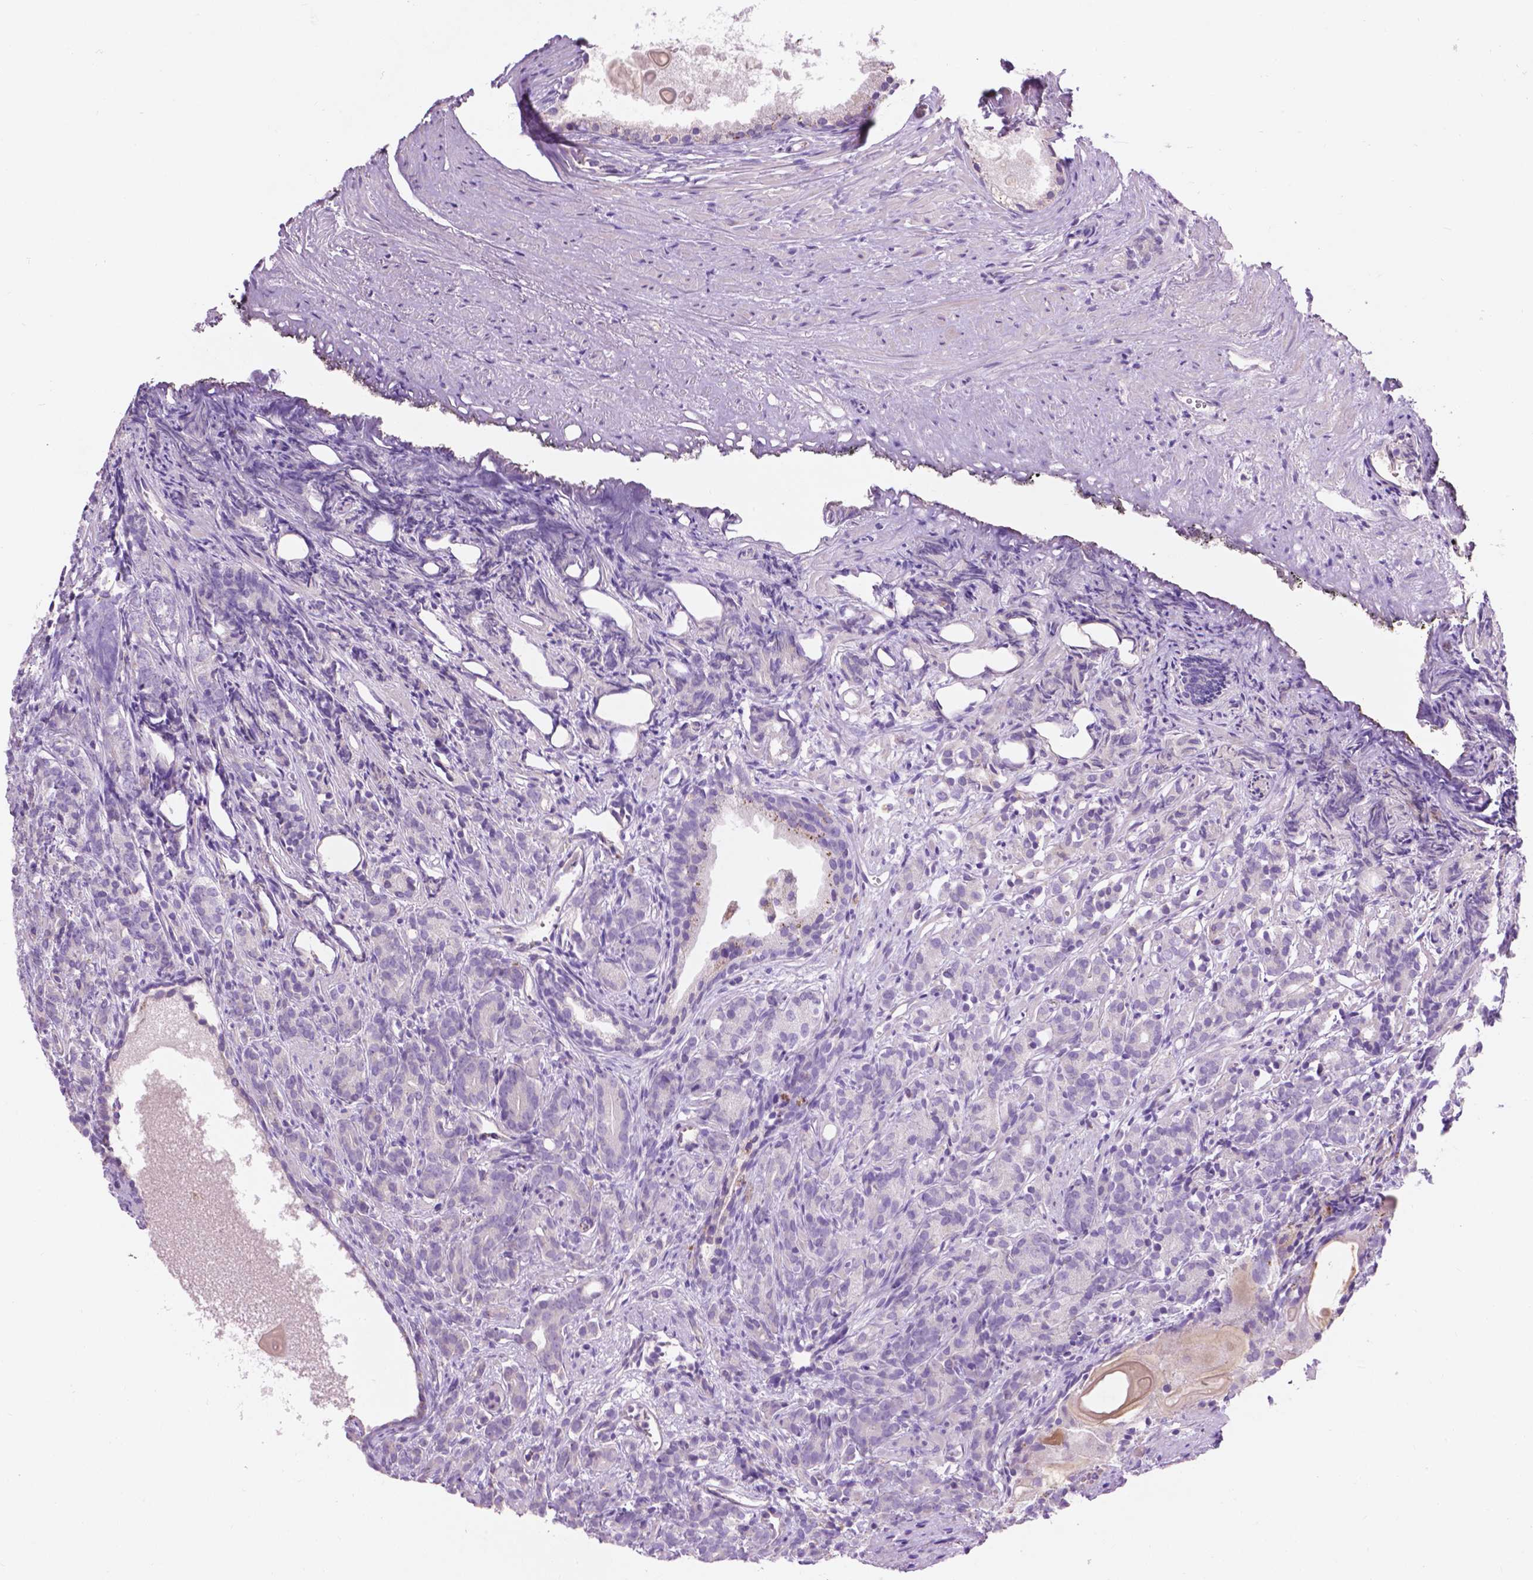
{"staining": {"intensity": "negative", "quantity": "none", "location": "none"}, "tissue": "prostate cancer", "cell_type": "Tumor cells", "image_type": "cancer", "snomed": [{"axis": "morphology", "description": "Adenocarcinoma, High grade"}, {"axis": "topography", "description": "Prostate"}], "caption": "IHC photomicrograph of neoplastic tissue: human prostate cancer (high-grade adenocarcinoma) stained with DAB demonstrates no significant protein staining in tumor cells. Nuclei are stained in blue.", "gene": "NOXO1", "patient": {"sex": "male", "age": 84}}